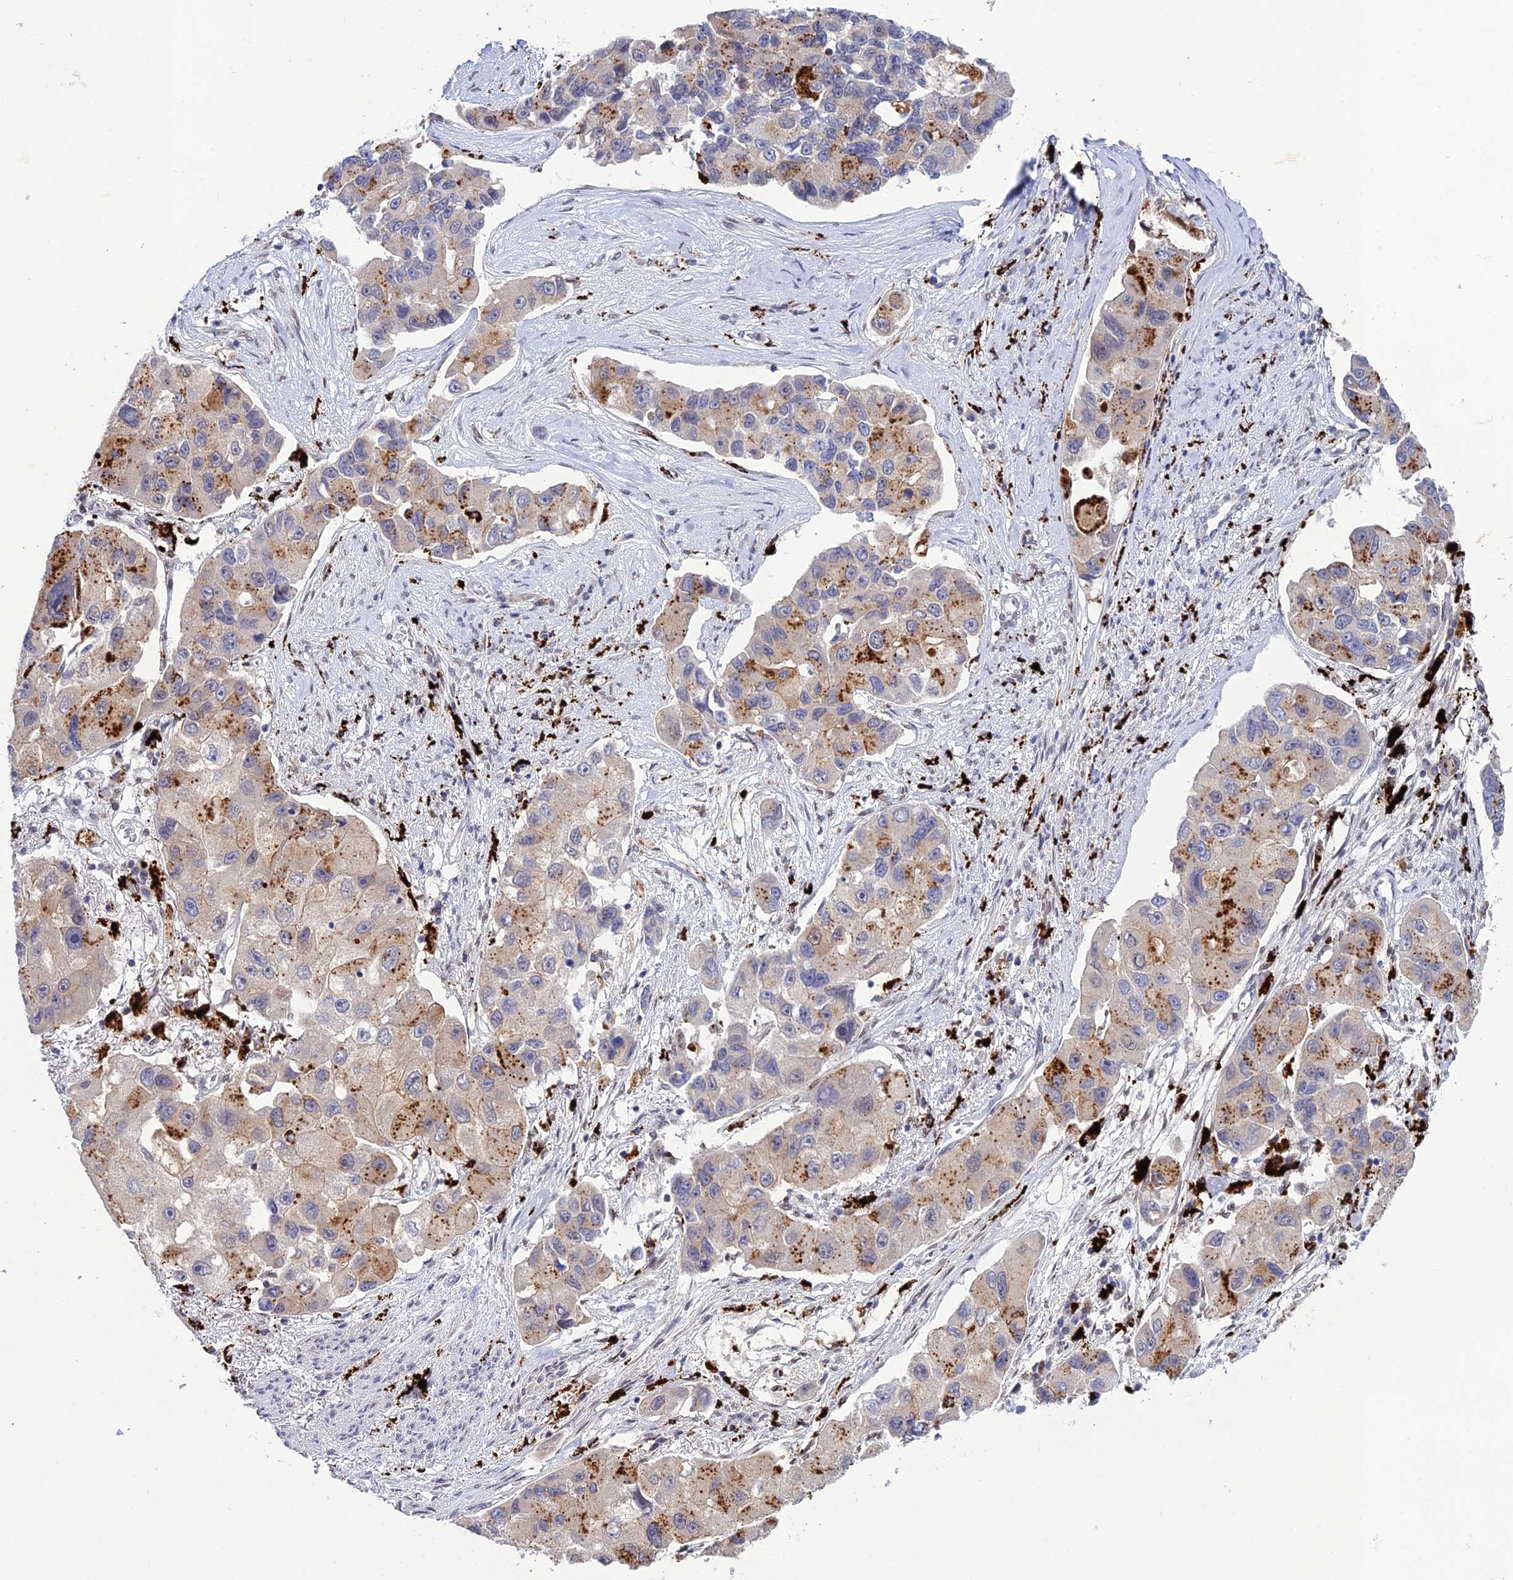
{"staining": {"intensity": "moderate", "quantity": "25%-75%", "location": "cytoplasmic/membranous"}, "tissue": "lung cancer", "cell_type": "Tumor cells", "image_type": "cancer", "snomed": [{"axis": "morphology", "description": "Adenocarcinoma, NOS"}, {"axis": "topography", "description": "Lung"}], "caption": "Immunohistochemical staining of human lung cancer displays medium levels of moderate cytoplasmic/membranous expression in approximately 25%-75% of tumor cells.", "gene": "HIC1", "patient": {"sex": "female", "age": 54}}